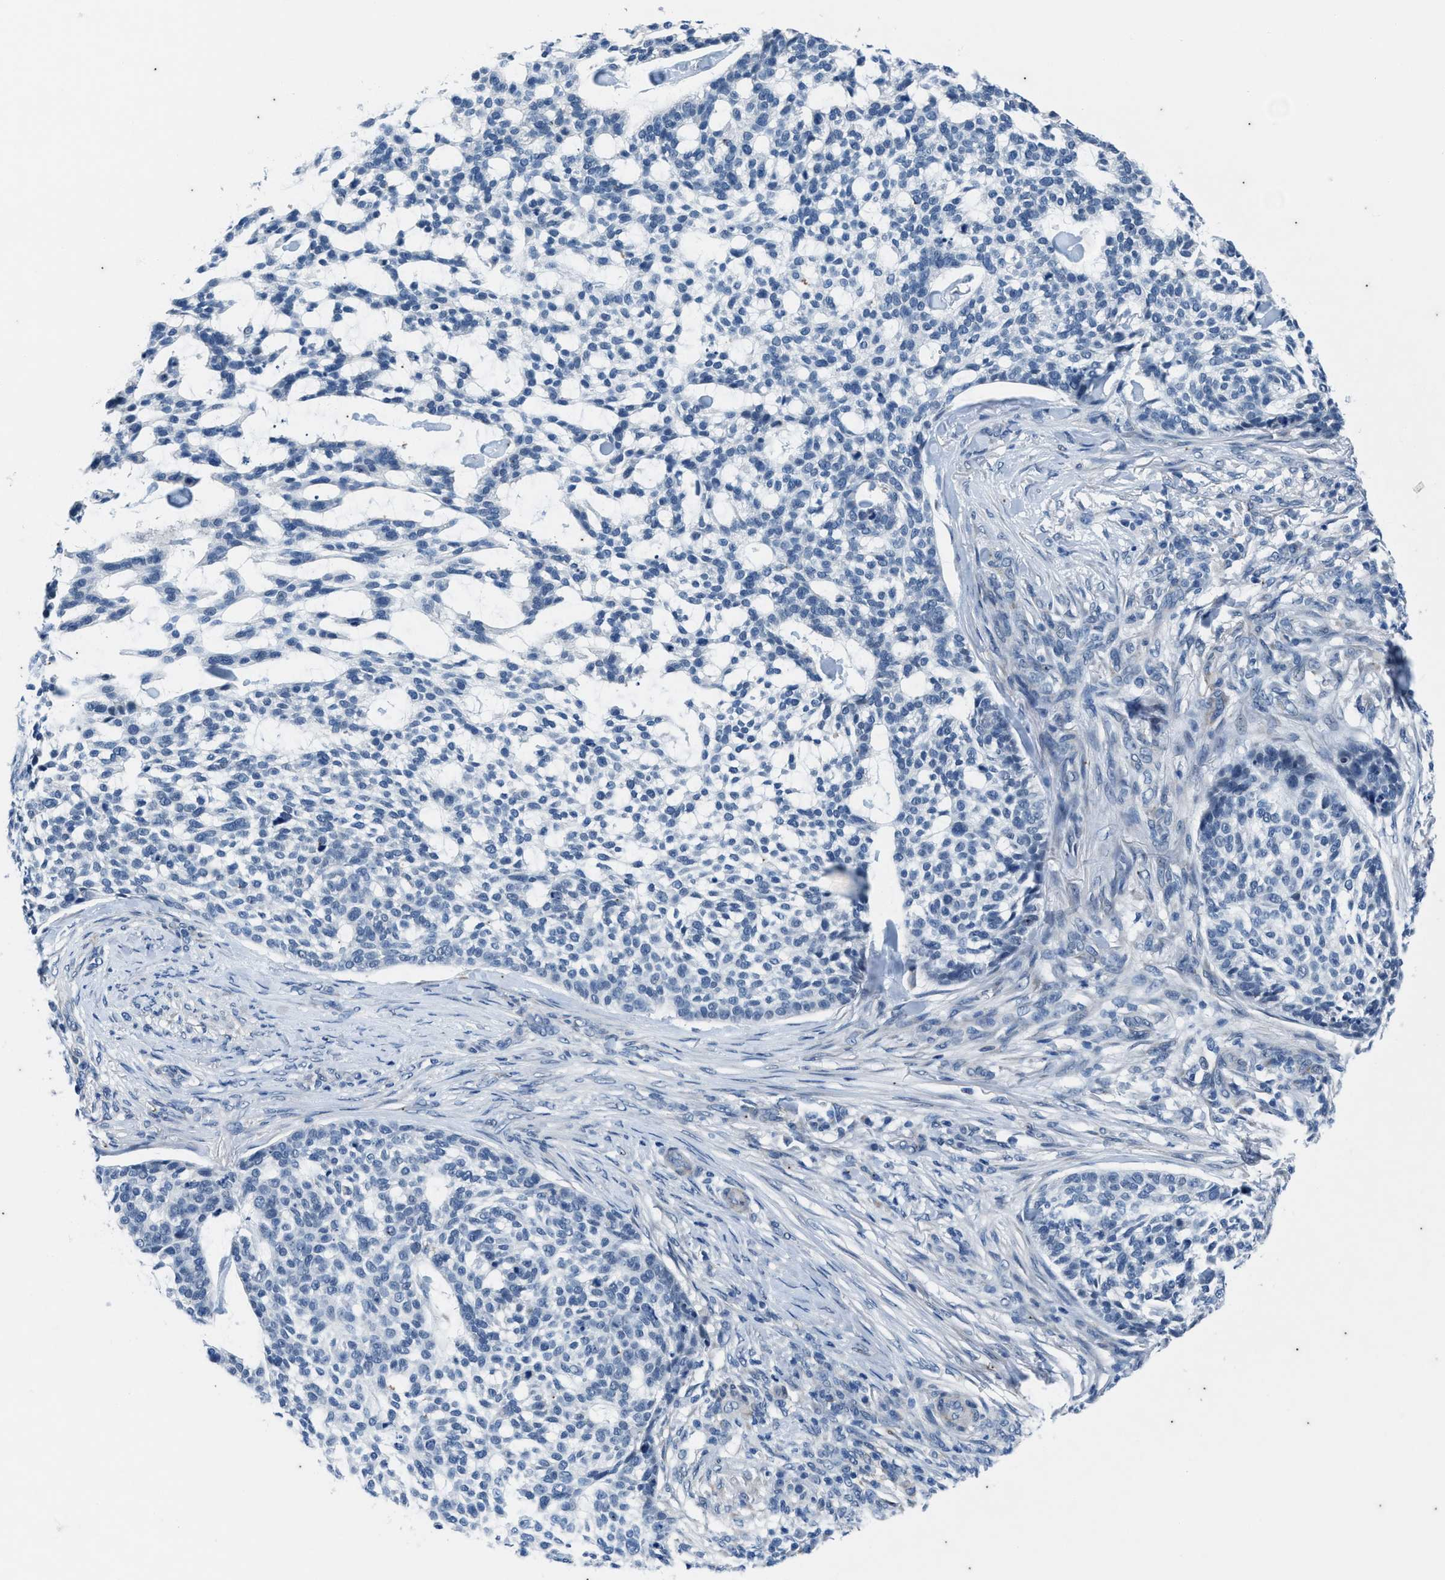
{"staining": {"intensity": "negative", "quantity": "none", "location": "none"}, "tissue": "skin cancer", "cell_type": "Tumor cells", "image_type": "cancer", "snomed": [{"axis": "morphology", "description": "Basal cell carcinoma"}, {"axis": "topography", "description": "Skin"}], "caption": "This is a micrograph of IHC staining of skin cancer (basal cell carcinoma), which shows no positivity in tumor cells. Nuclei are stained in blue.", "gene": "KIF24", "patient": {"sex": "female", "age": 64}}